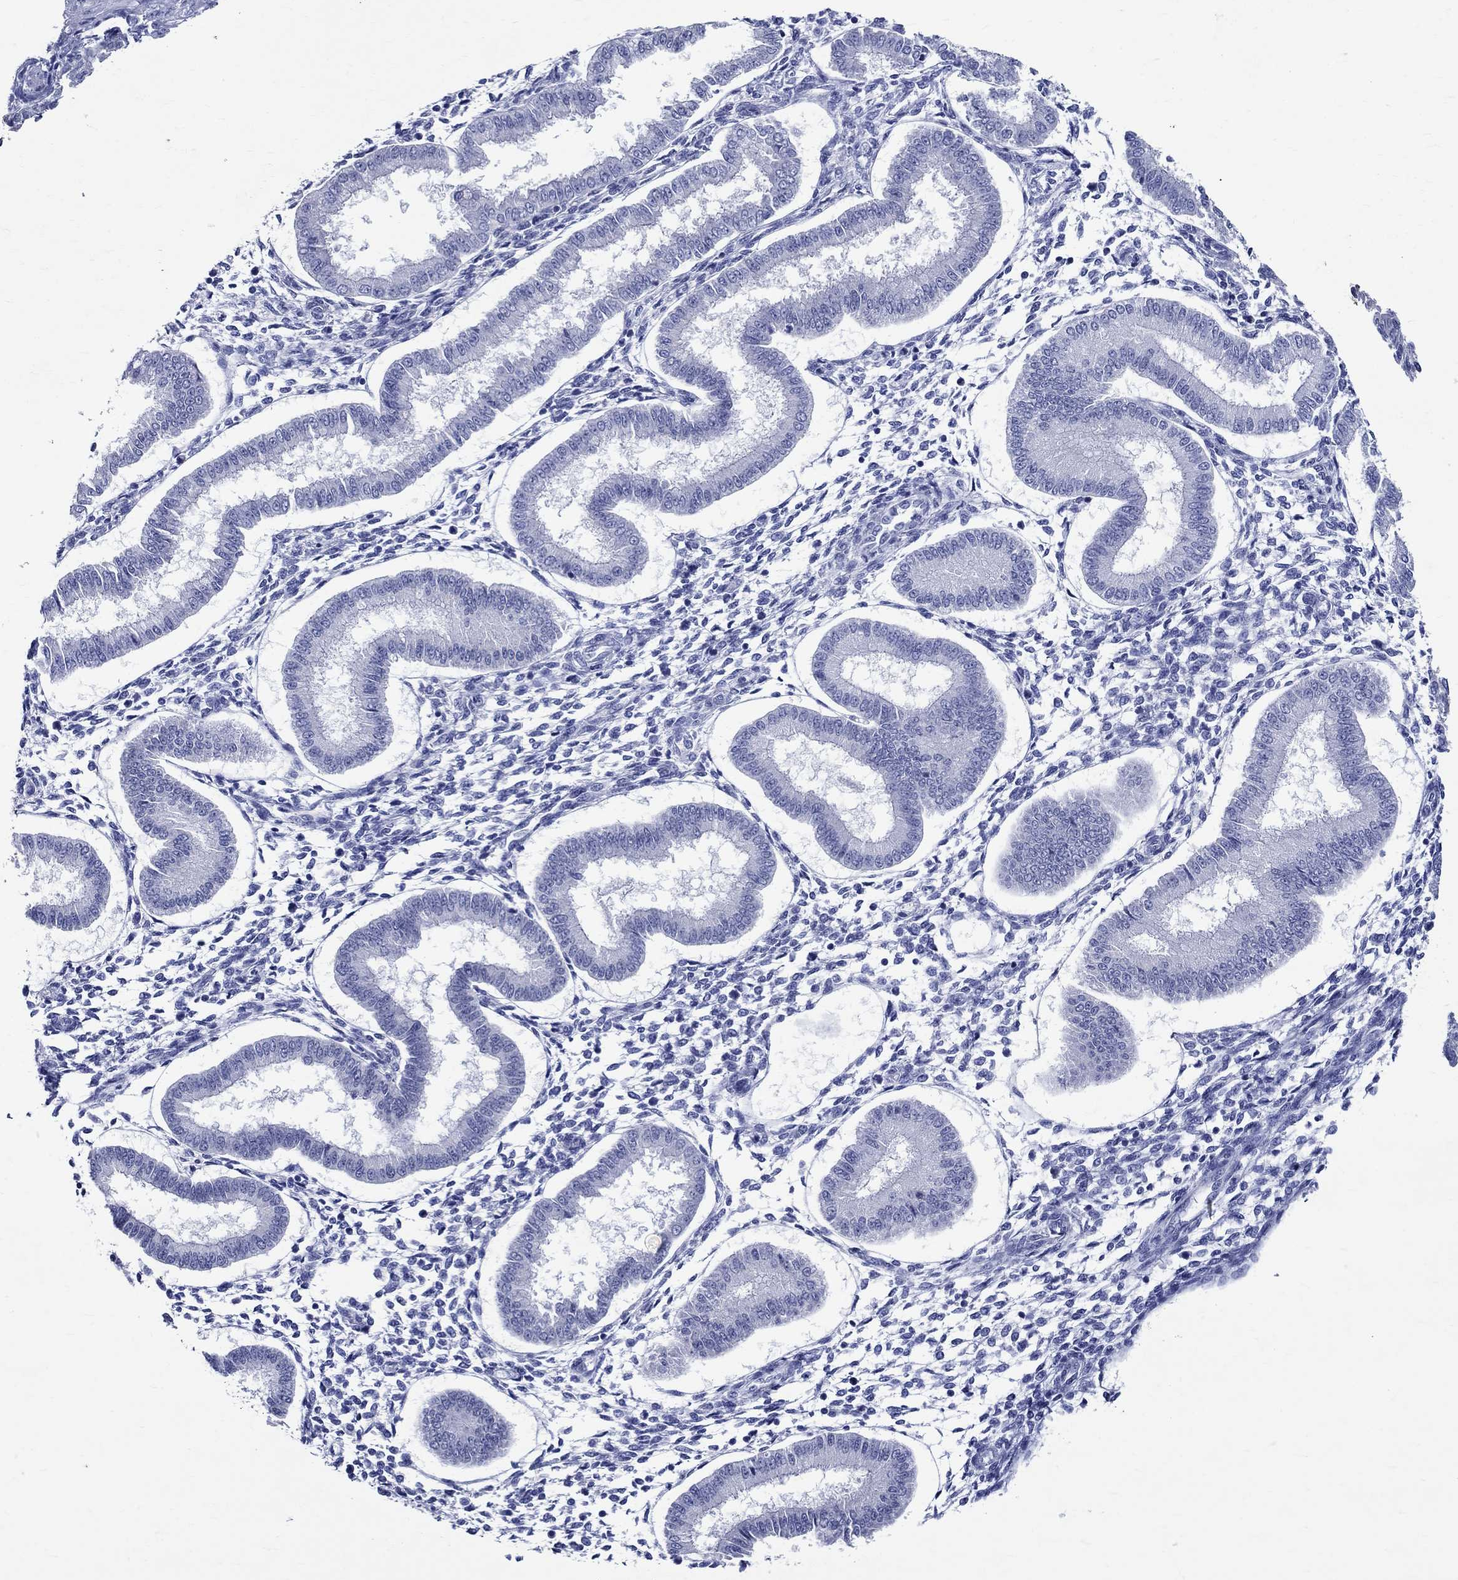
{"staining": {"intensity": "negative", "quantity": "none", "location": "none"}, "tissue": "endometrium", "cell_type": "Cells in endometrial stroma", "image_type": "normal", "snomed": [{"axis": "morphology", "description": "Normal tissue, NOS"}, {"axis": "topography", "description": "Endometrium"}], "caption": "An IHC histopathology image of normal endometrium is shown. There is no staining in cells in endometrial stroma of endometrium.", "gene": "BSPRY", "patient": {"sex": "female", "age": 43}}